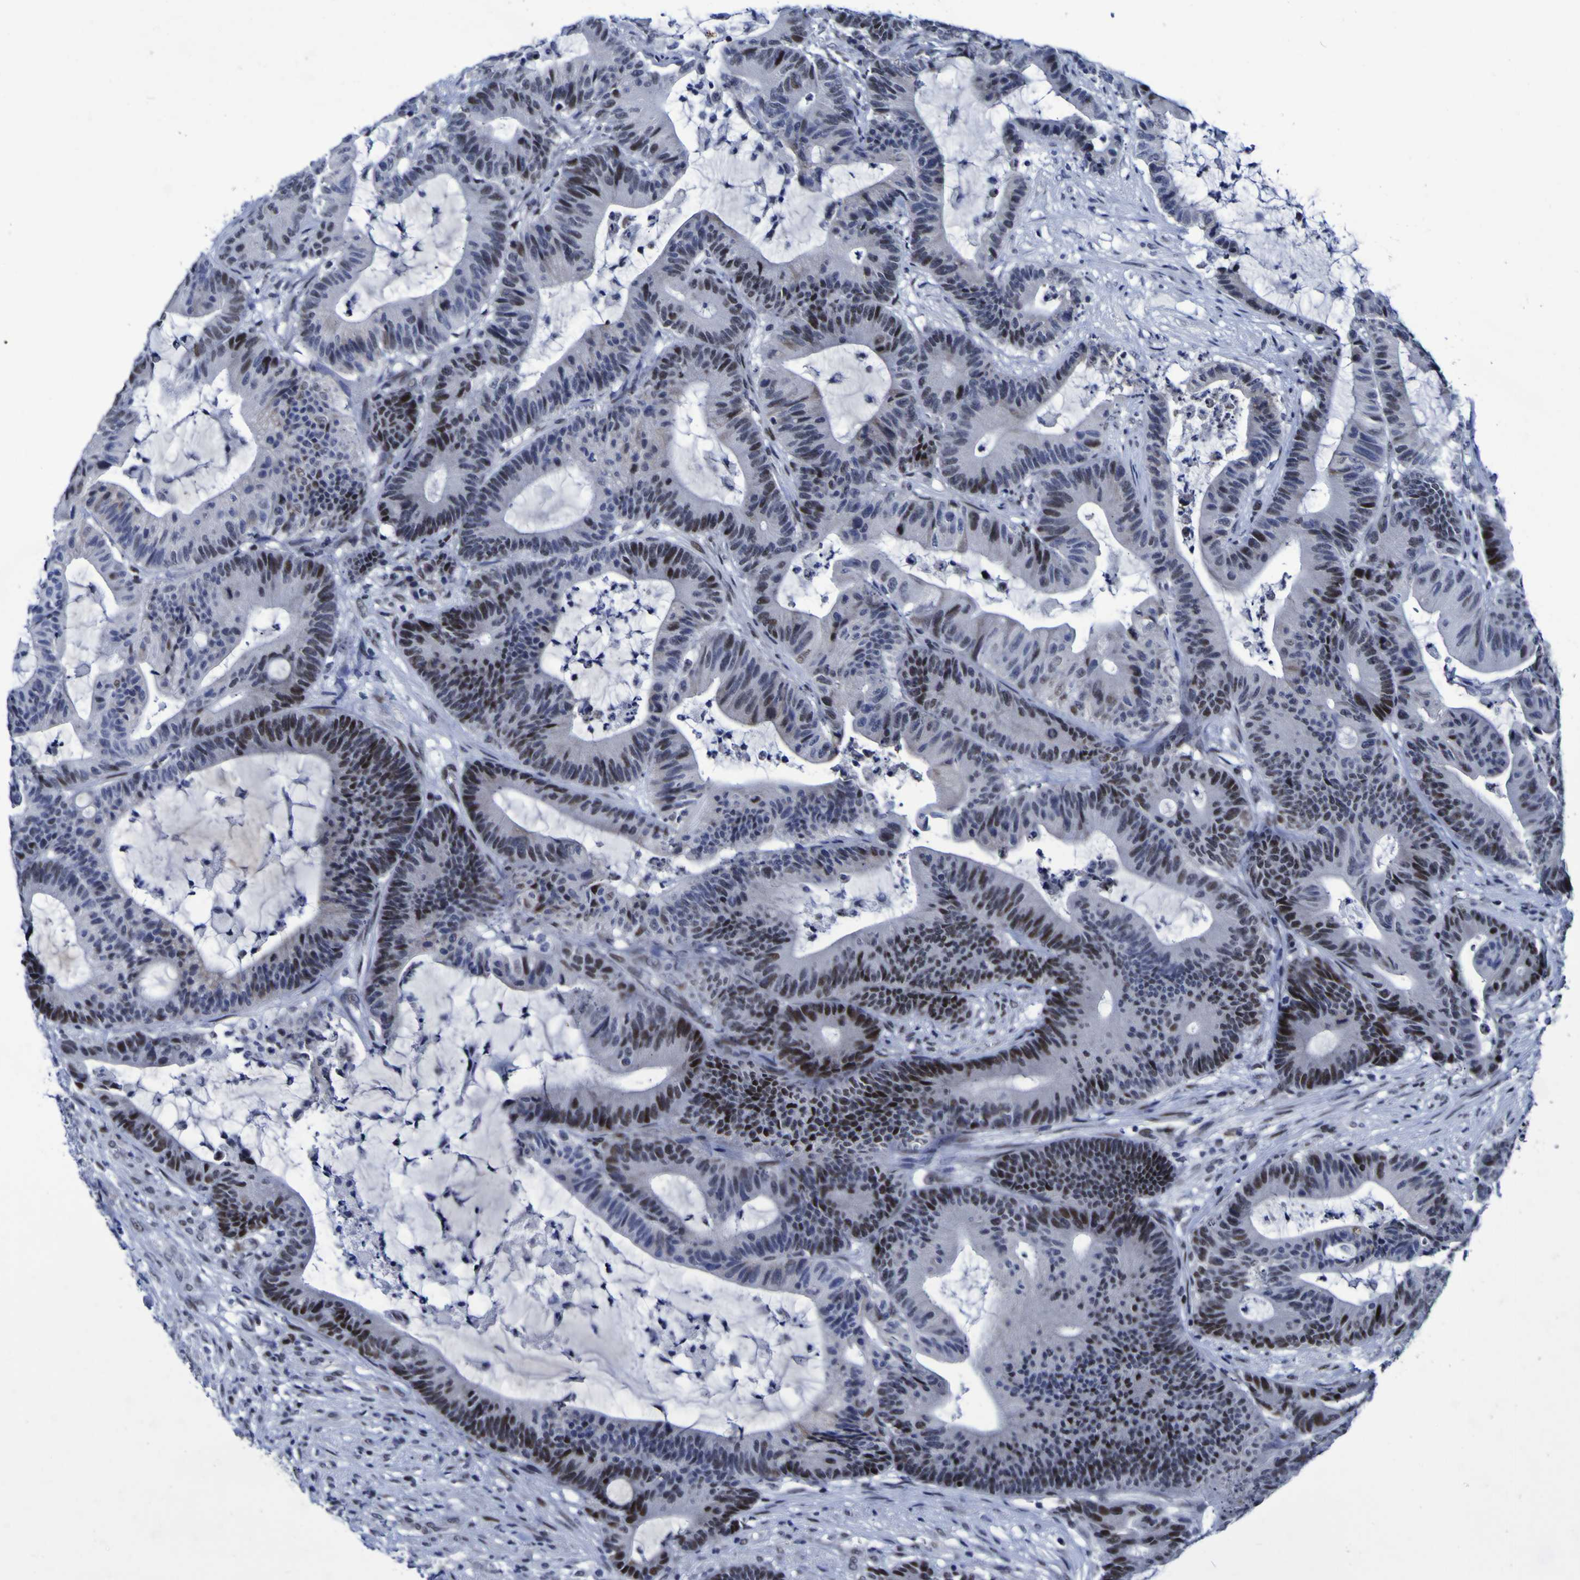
{"staining": {"intensity": "strong", "quantity": "25%-75%", "location": "nuclear"}, "tissue": "colorectal cancer", "cell_type": "Tumor cells", "image_type": "cancer", "snomed": [{"axis": "morphology", "description": "Adenocarcinoma, NOS"}, {"axis": "topography", "description": "Colon"}], "caption": "A brown stain shows strong nuclear staining of a protein in colorectal cancer (adenocarcinoma) tumor cells.", "gene": "MBD3", "patient": {"sex": "female", "age": 84}}